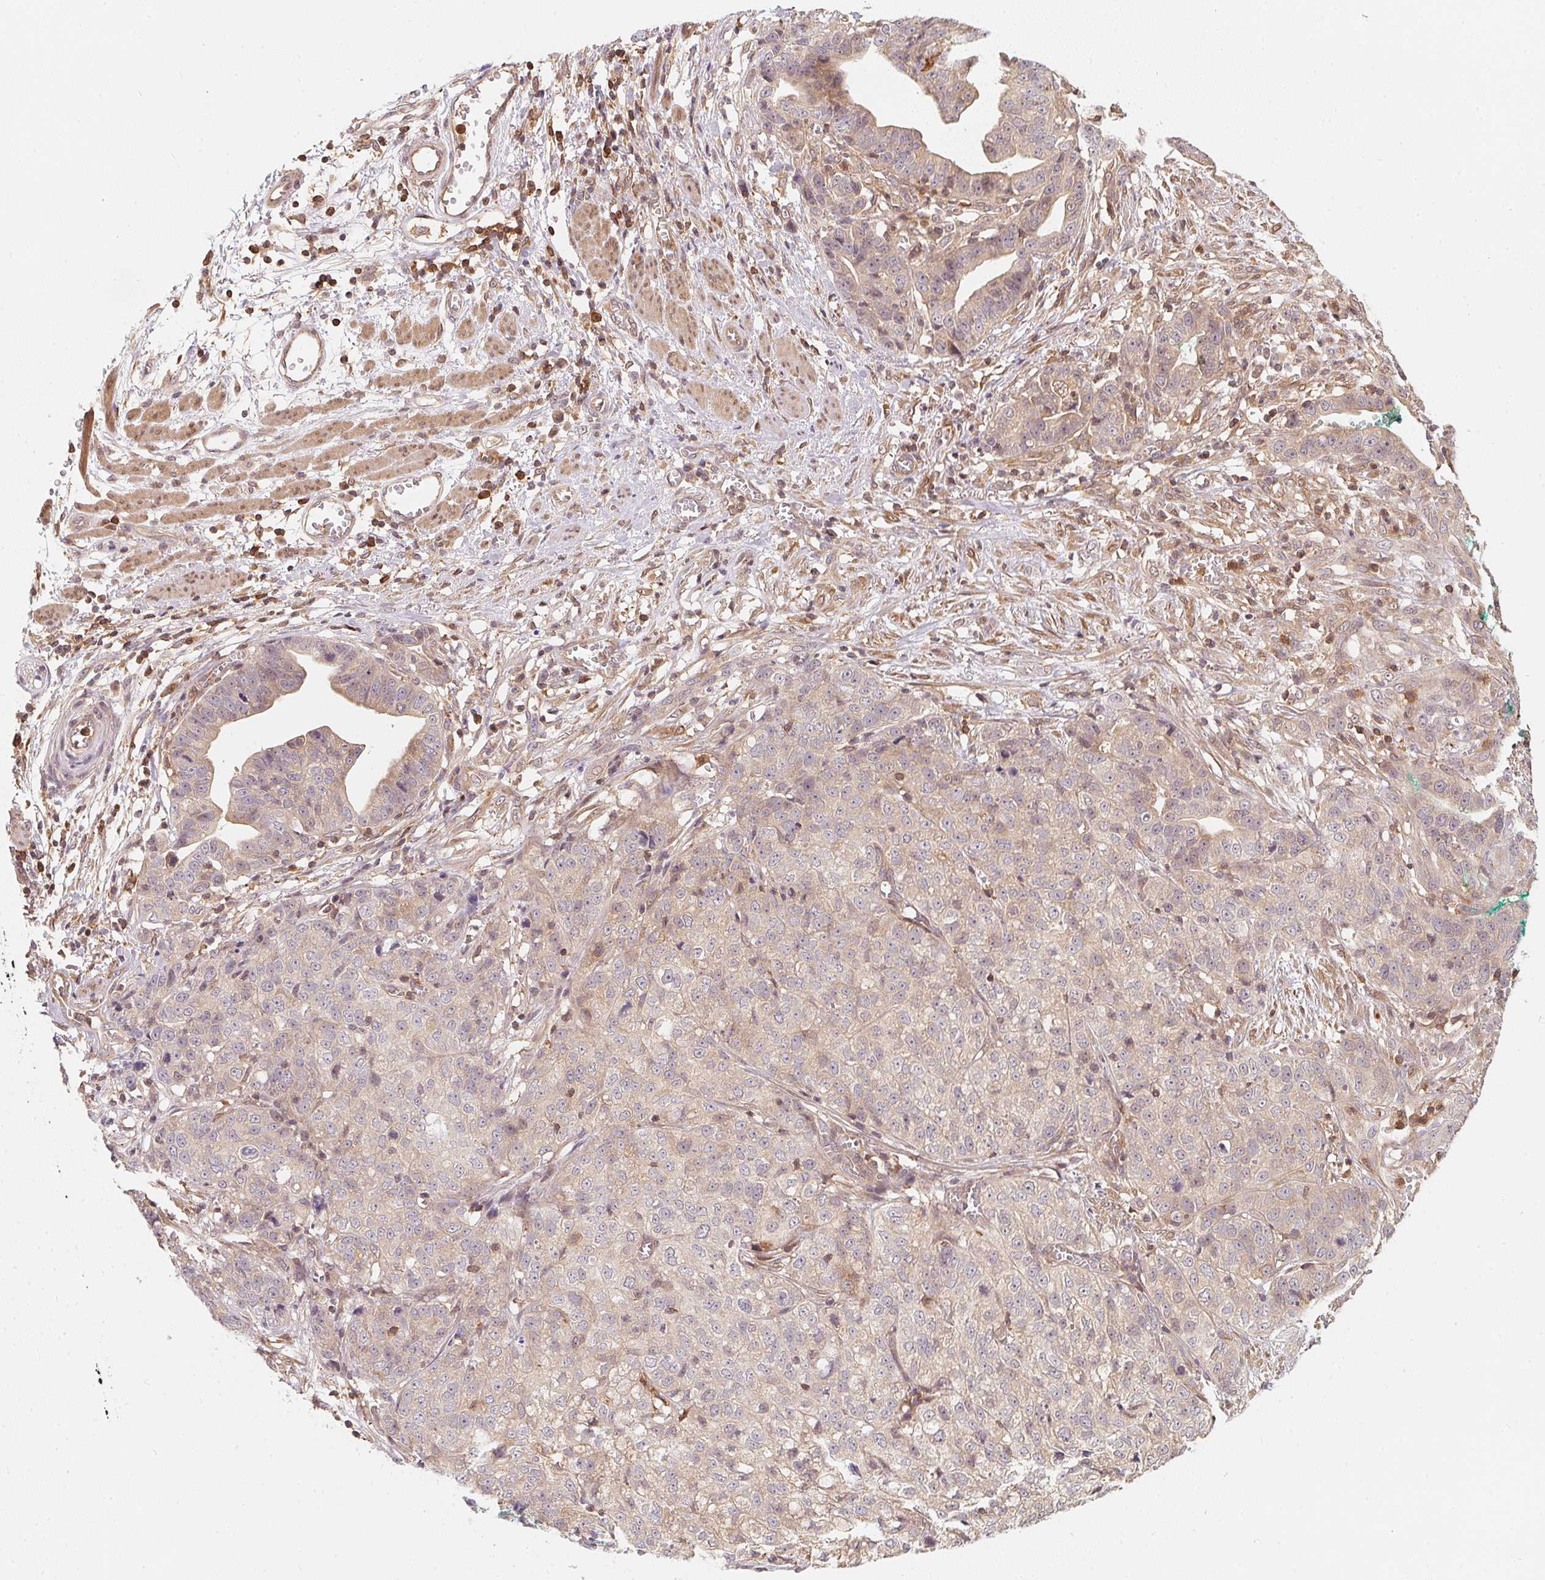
{"staining": {"intensity": "negative", "quantity": "none", "location": "none"}, "tissue": "stomach cancer", "cell_type": "Tumor cells", "image_type": "cancer", "snomed": [{"axis": "morphology", "description": "Adenocarcinoma, NOS"}, {"axis": "topography", "description": "Stomach, upper"}], "caption": "Tumor cells are negative for brown protein staining in stomach cancer (adenocarcinoma).", "gene": "ANKRD13A", "patient": {"sex": "female", "age": 67}}